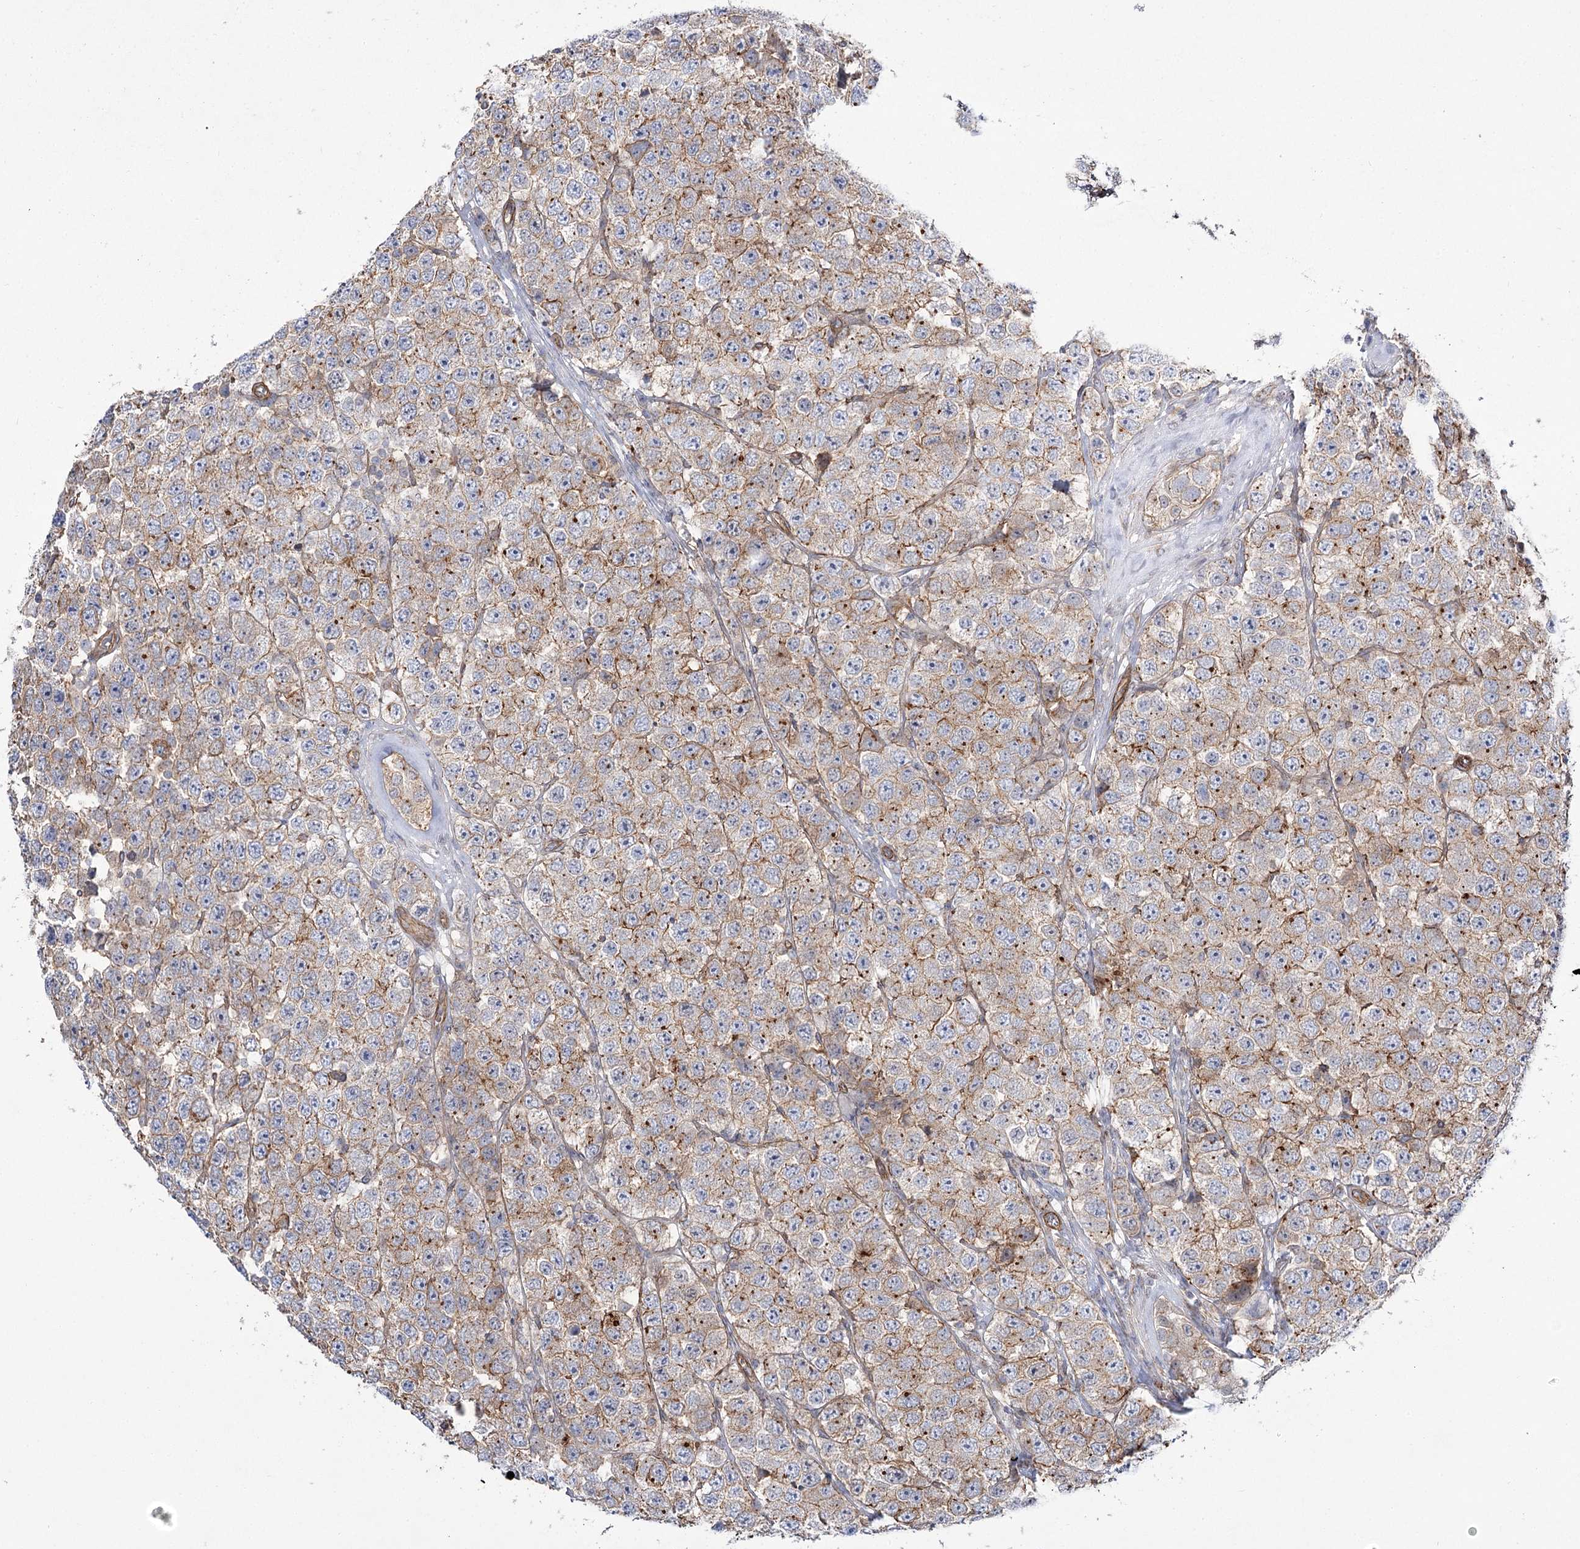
{"staining": {"intensity": "weak", "quantity": "25%-75%", "location": "cytoplasmic/membranous"}, "tissue": "testis cancer", "cell_type": "Tumor cells", "image_type": "cancer", "snomed": [{"axis": "morphology", "description": "Seminoma, NOS"}, {"axis": "topography", "description": "Testis"}], "caption": "IHC histopathology image of neoplastic tissue: seminoma (testis) stained using immunohistochemistry reveals low levels of weak protein expression localized specifically in the cytoplasmic/membranous of tumor cells, appearing as a cytoplasmic/membranous brown color.", "gene": "SH3BP5L", "patient": {"sex": "male", "age": 28}}